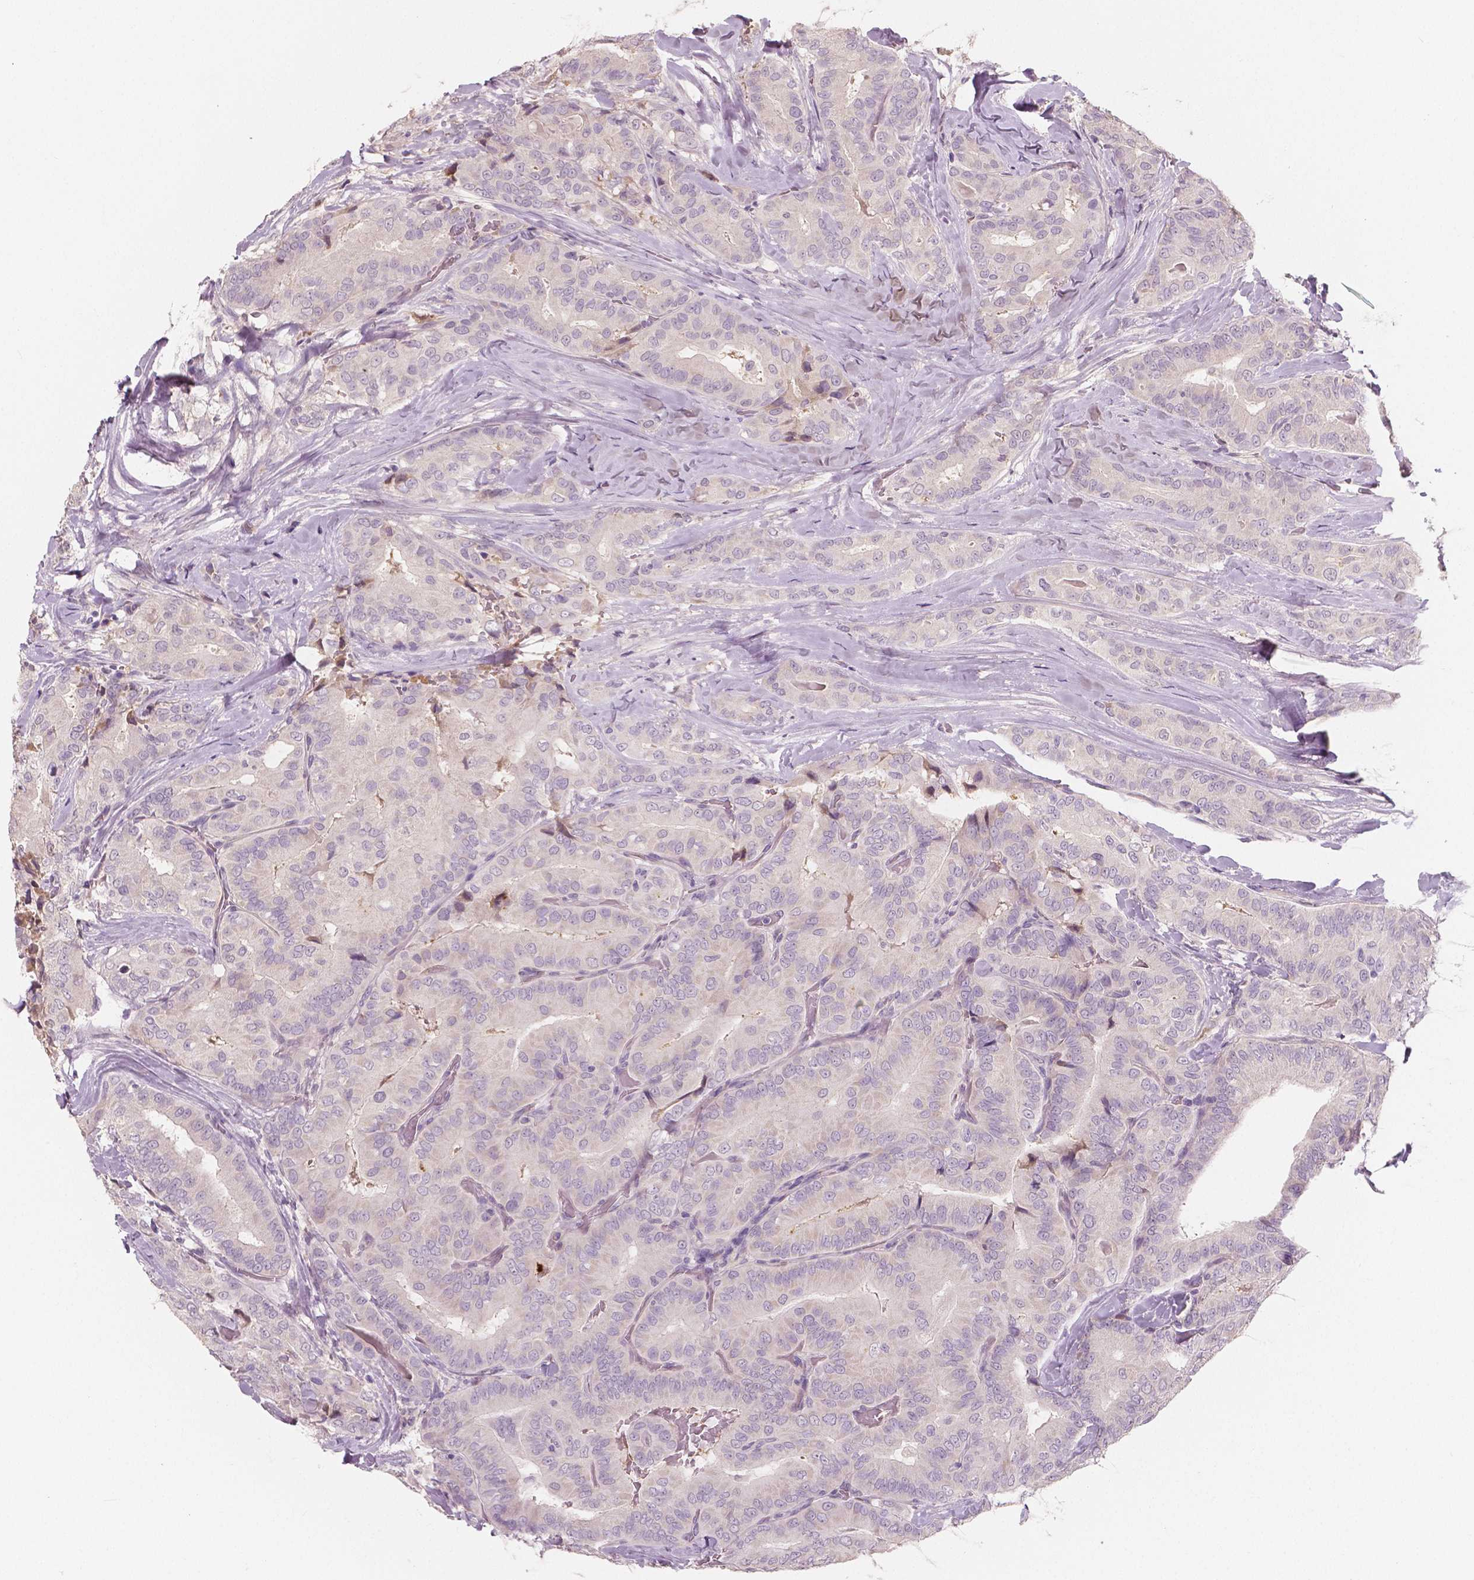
{"staining": {"intensity": "negative", "quantity": "none", "location": "none"}, "tissue": "thyroid cancer", "cell_type": "Tumor cells", "image_type": "cancer", "snomed": [{"axis": "morphology", "description": "Papillary adenocarcinoma, NOS"}, {"axis": "topography", "description": "Thyroid gland"}], "caption": "Human thyroid papillary adenocarcinoma stained for a protein using IHC reveals no staining in tumor cells.", "gene": "APOA4", "patient": {"sex": "male", "age": 61}}